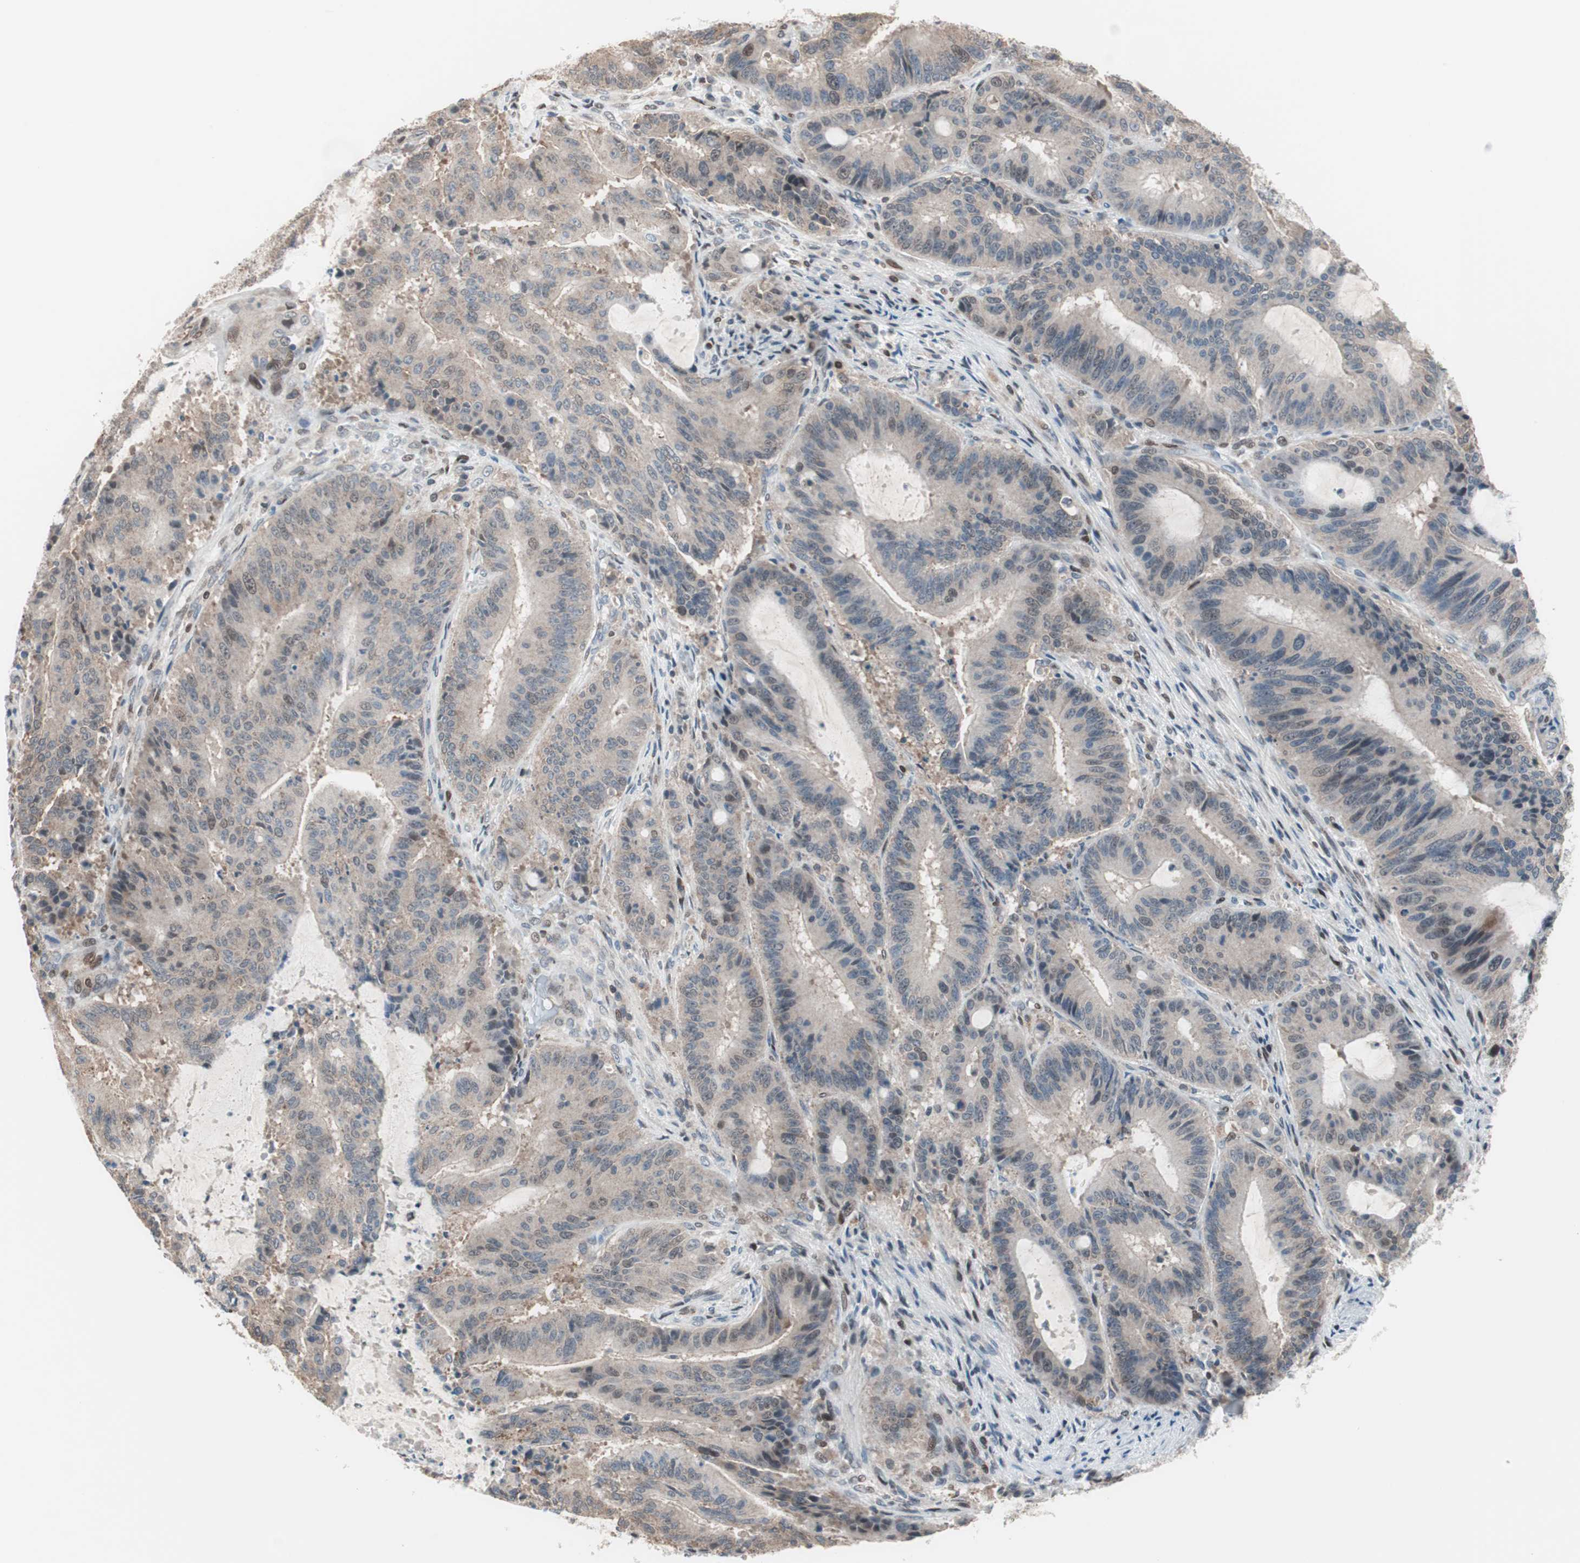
{"staining": {"intensity": "negative", "quantity": "none", "location": "none"}, "tissue": "liver cancer", "cell_type": "Tumor cells", "image_type": "cancer", "snomed": [{"axis": "morphology", "description": "Cholangiocarcinoma"}, {"axis": "topography", "description": "Liver"}], "caption": "Immunohistochemistry photomicrograph of neoplastic tissue: cholangiocarcinoma (liver) stained with DAB (3,3'-diaminobenzidine) demonstrates no significant protein positivity in tumor cells.", "gene": "POLH", "patient": {"sex": "female", "age": 73}}